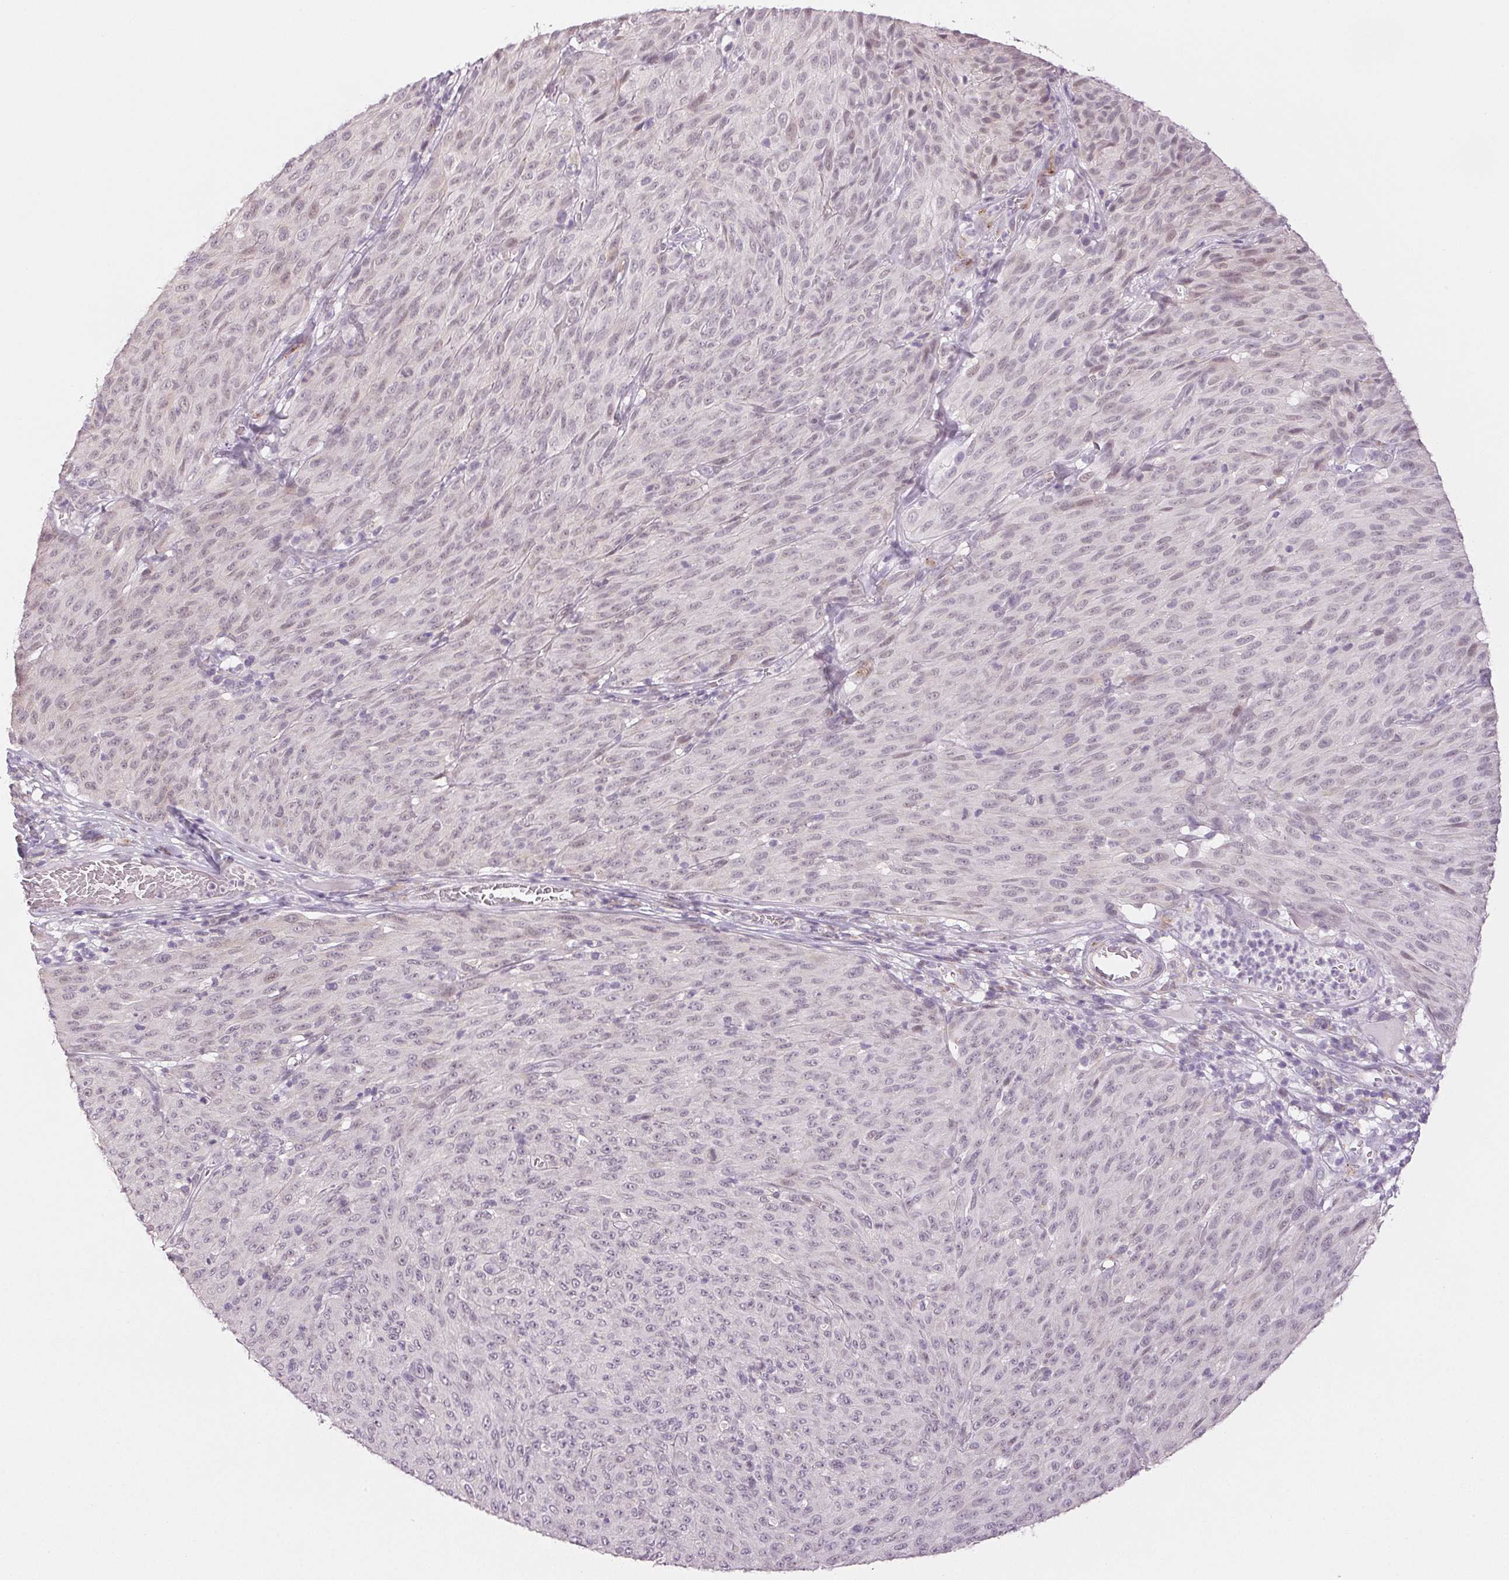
{"staining": {"intensity": "negative", "quantity": "none", "location": "none"}, "tissue": "melanoma", "cell_type": "Tumor cells", "image_type": "cancer", "snomed": [{"axis": "morphology", "description": "Malignant melanoma, NOS"}, {"axis": "topography", "description": "Skin"}], "caption": "Tumor cells show no significant protein positivity in malignant melanoma.", "gene": "DNAJC6", "patient": {"sex": "male", "age": 85}}